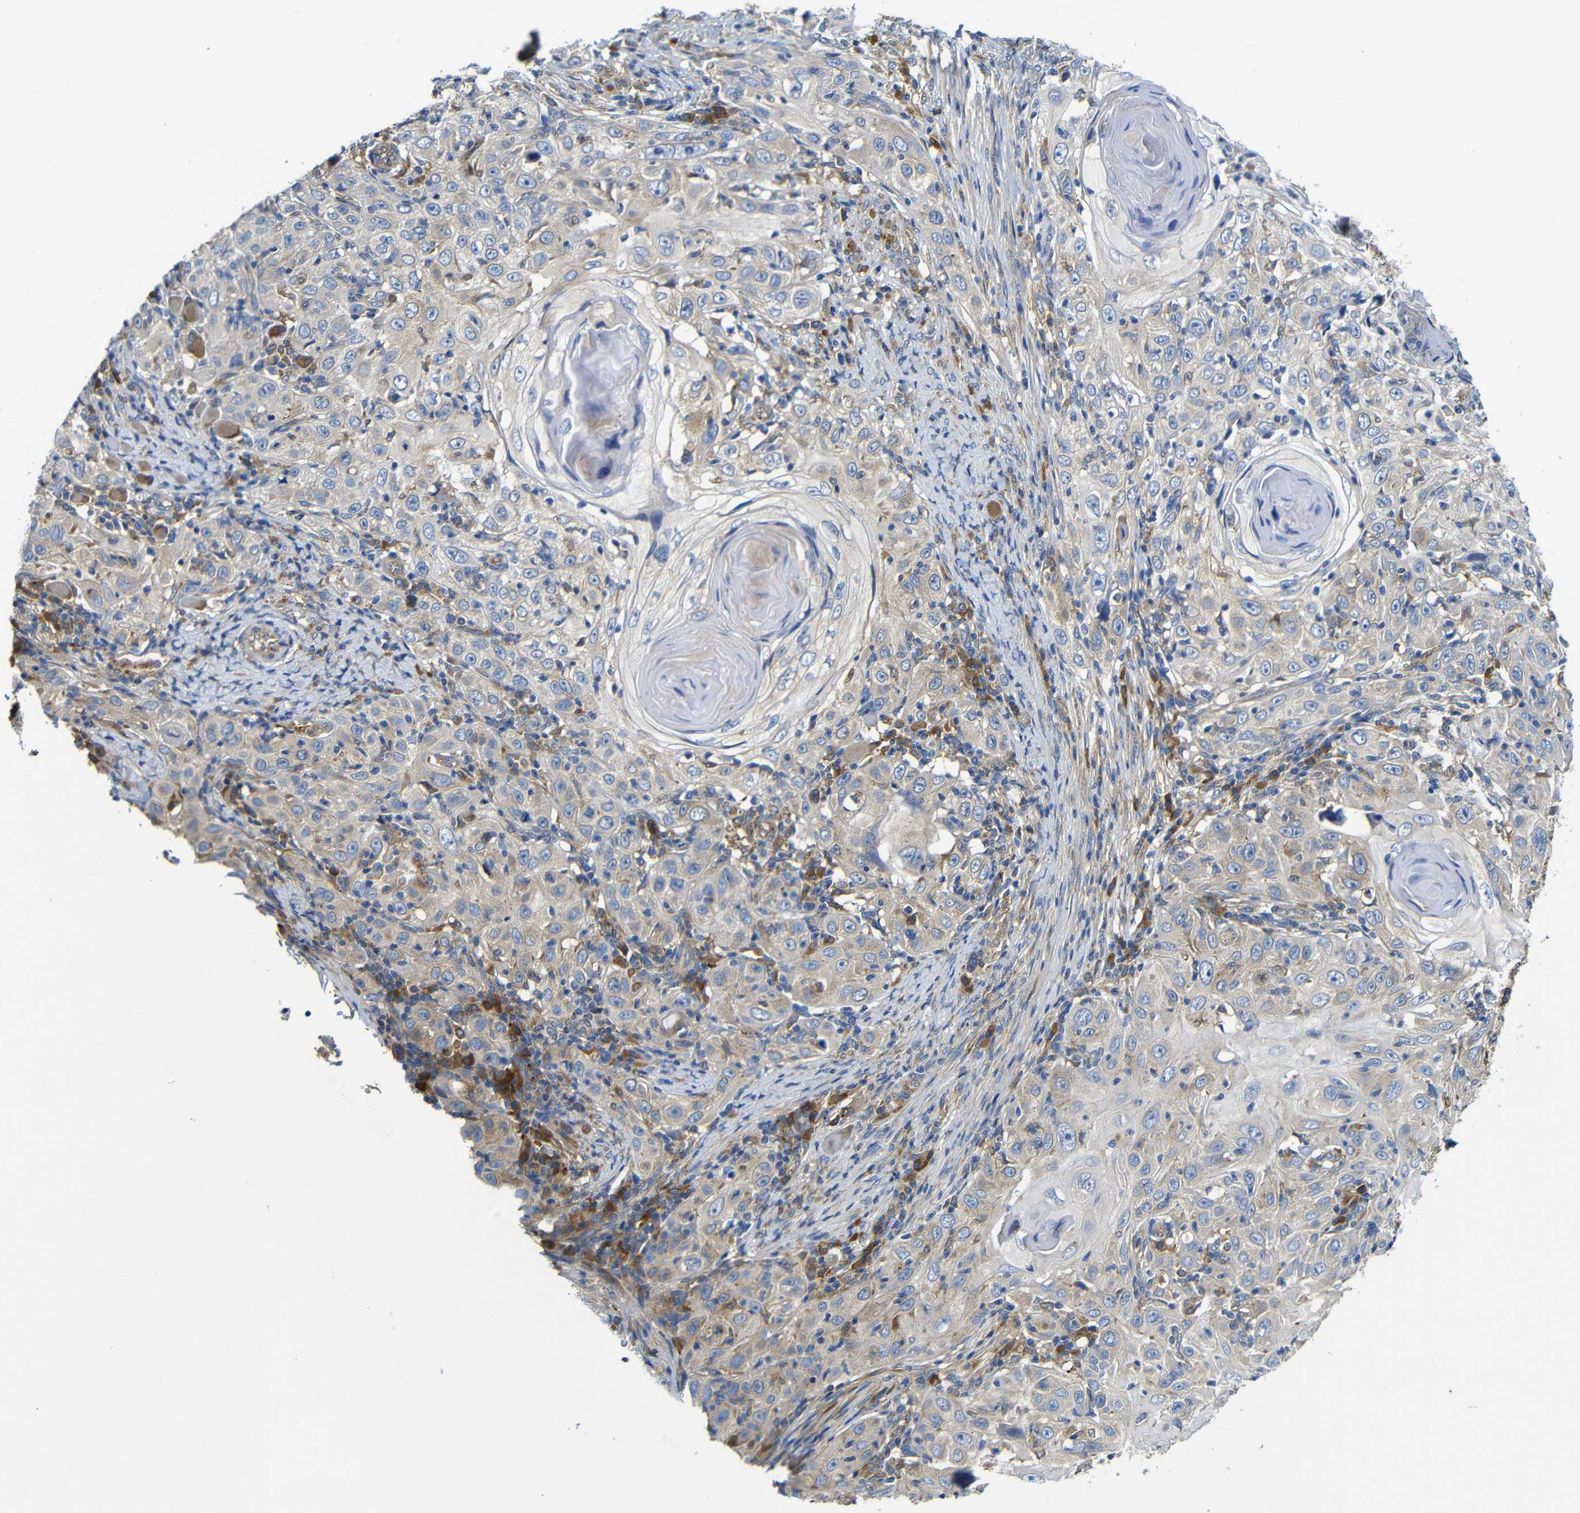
{"staining": {"intensity": "weak", "quantity": "<25%", "location": "cytoplasmic/membranous"}, "tissue": "skin cancer", "cell_type": "Tumor cells", "image_type": "cancer", "snomed": [{"axis": "morphology", "description": "Squamous cell carcinoma, NOS"}, {"axis": "topography", "description": "Skin"}], "caption": "Image shows no protein expression in tumor cells of skin squamous cell carcinoma tissue.", "gene": "CLCC1", "patient": {"sex": "female", "age": 88}}